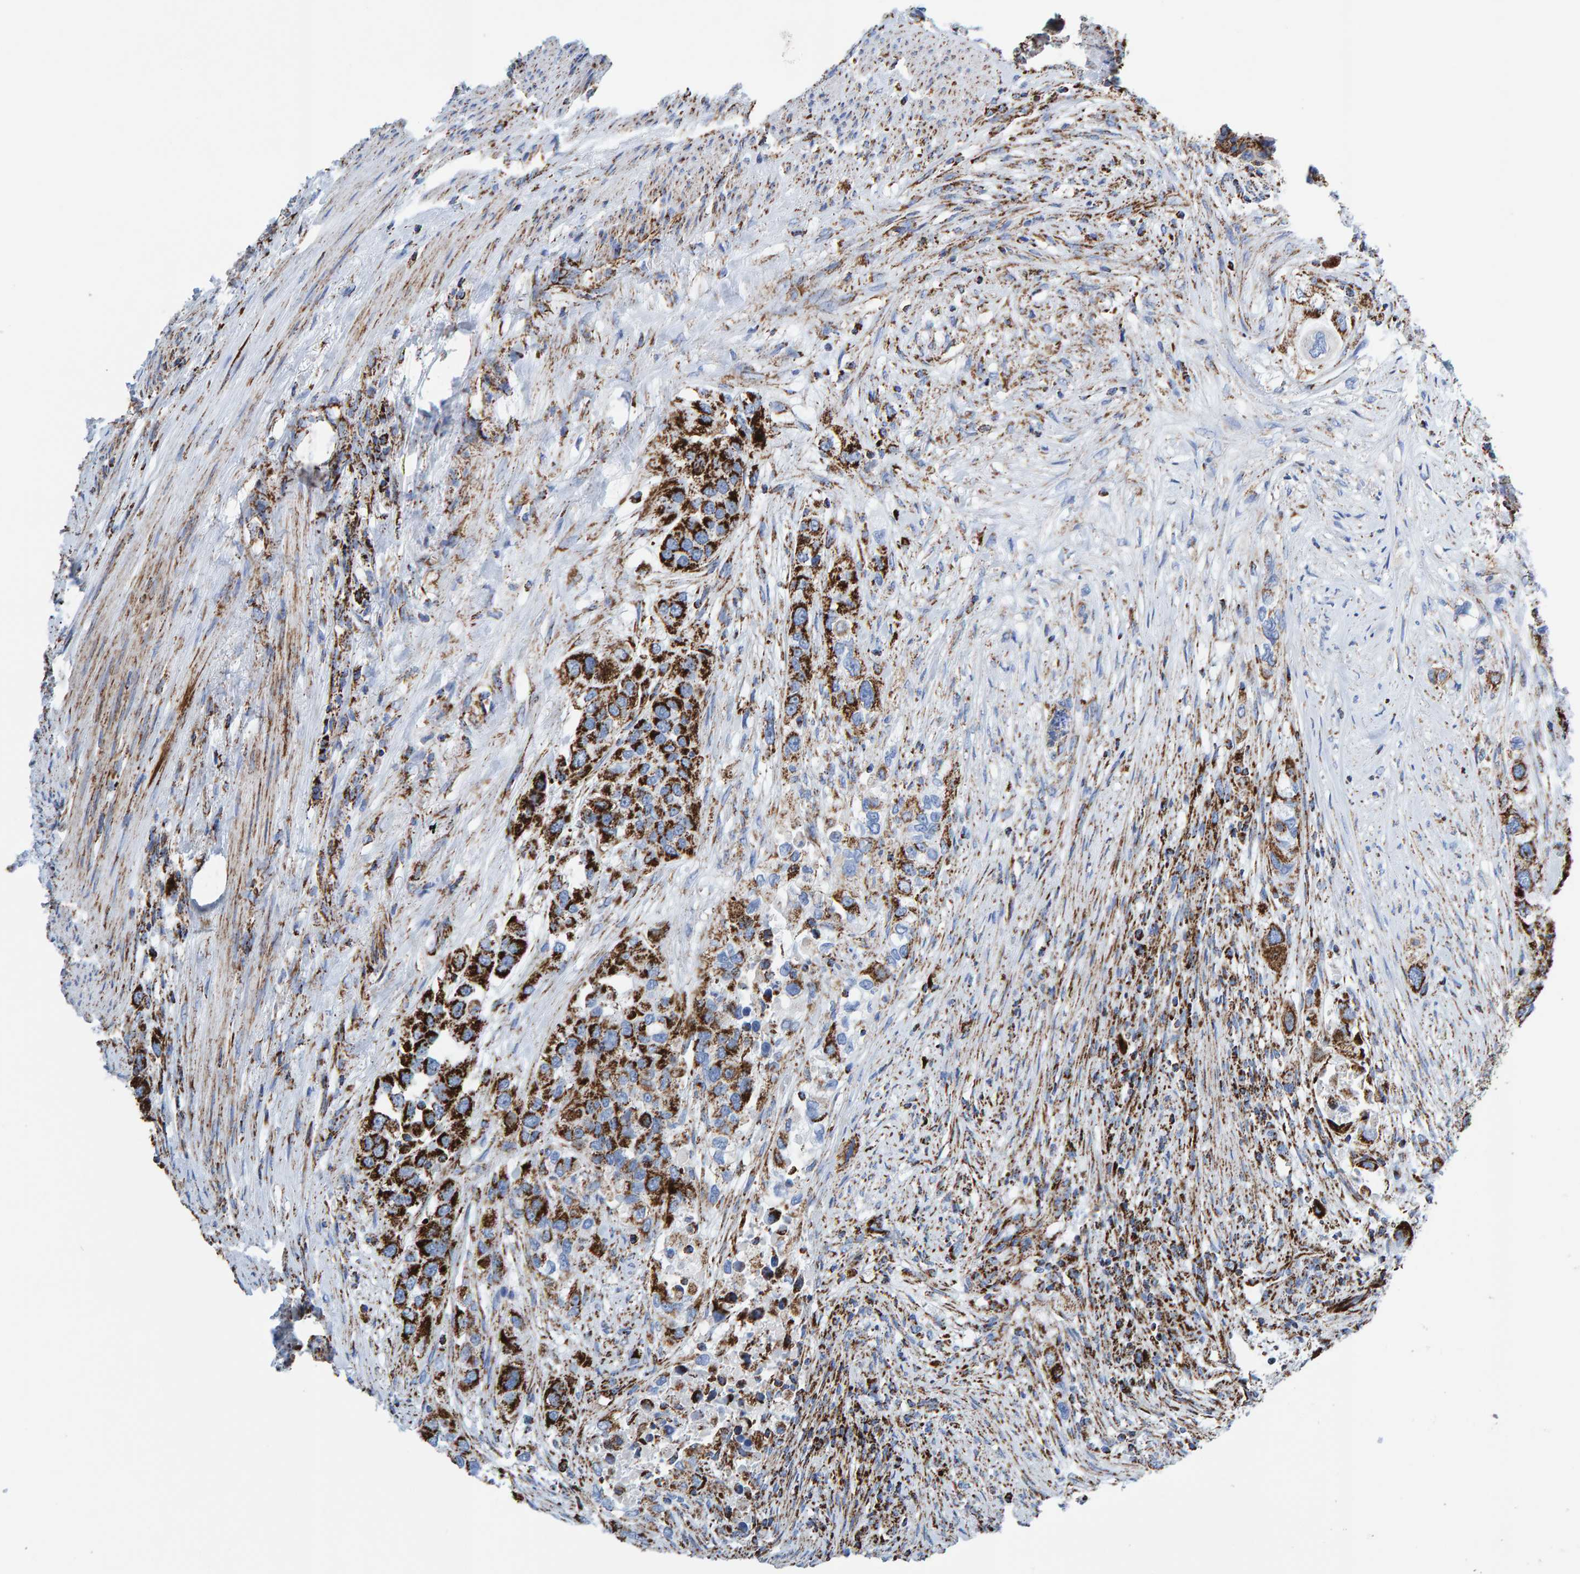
{"staining": {"intensity": "strong", "quantity": ">75%", "location": "cytoplasmic/membranous"}, "tissue": "urothelial cancer", "cell_type": "Tumor cells", "image_type": "cancer", "snomed": [{"axis": "morphology", "description": "Urothelial carcinoma, High grade"}, {"axis": "topography", "description": "Urinary bladder"}], "caption": "Strong cytoplasmic/membranous protein staining is seen in approximately >75% of tumor cells in urothelial cancer.", "gene": "ENSG00000262660", "patient": {"sex": "female", "age": 80}}